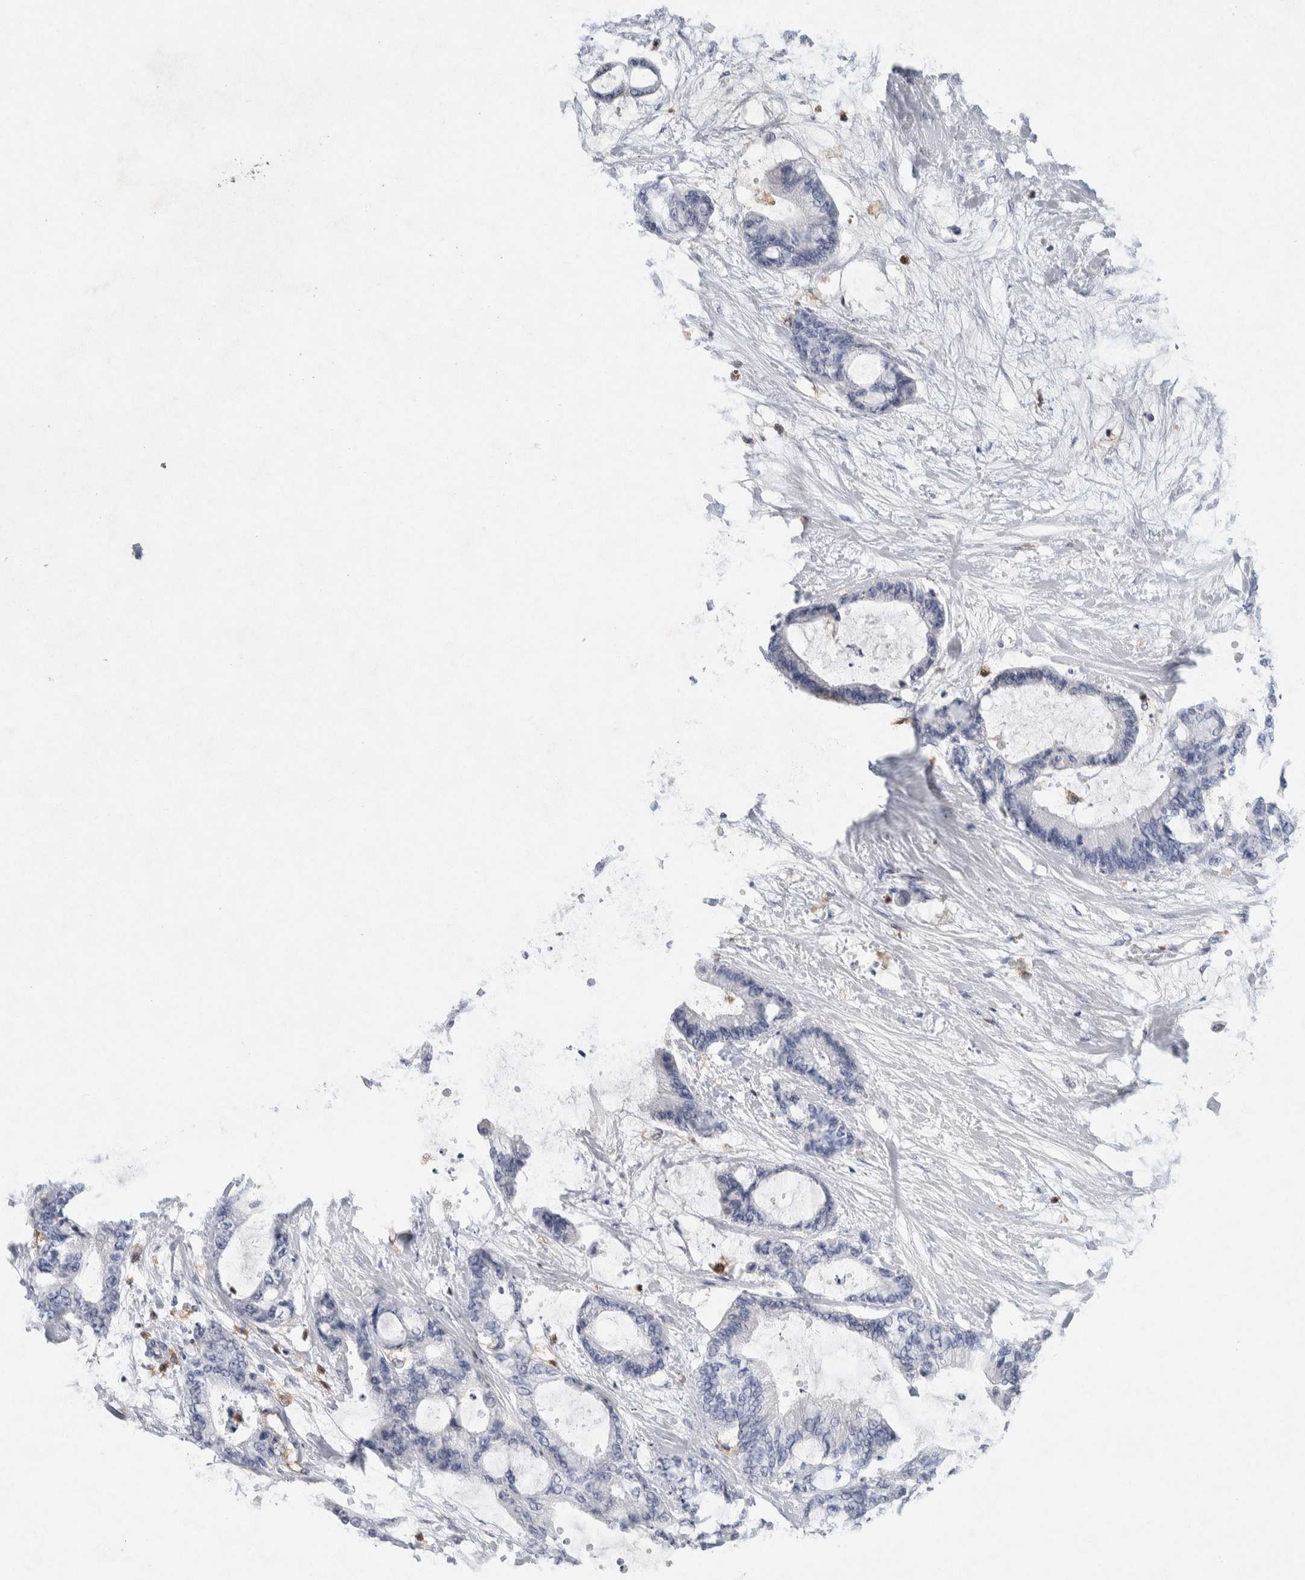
{"staining": {"intensity": "negative", "quantity": "none", "location": "none"}, "tissue": "liver cancer", "cell_type": "Tumor cells", "image_type": "cancer", "snomed": [{"axis": "morphology", "description": "Cholangiocarcinoma"}, {"axis": "topography", "description": "Liver"}], "caption": "Tumor cells show no significant protein staining in cholangiocarcinoma (liver).", "gene": "NCF2", "patient": {"sex": "female", "age": 73}}